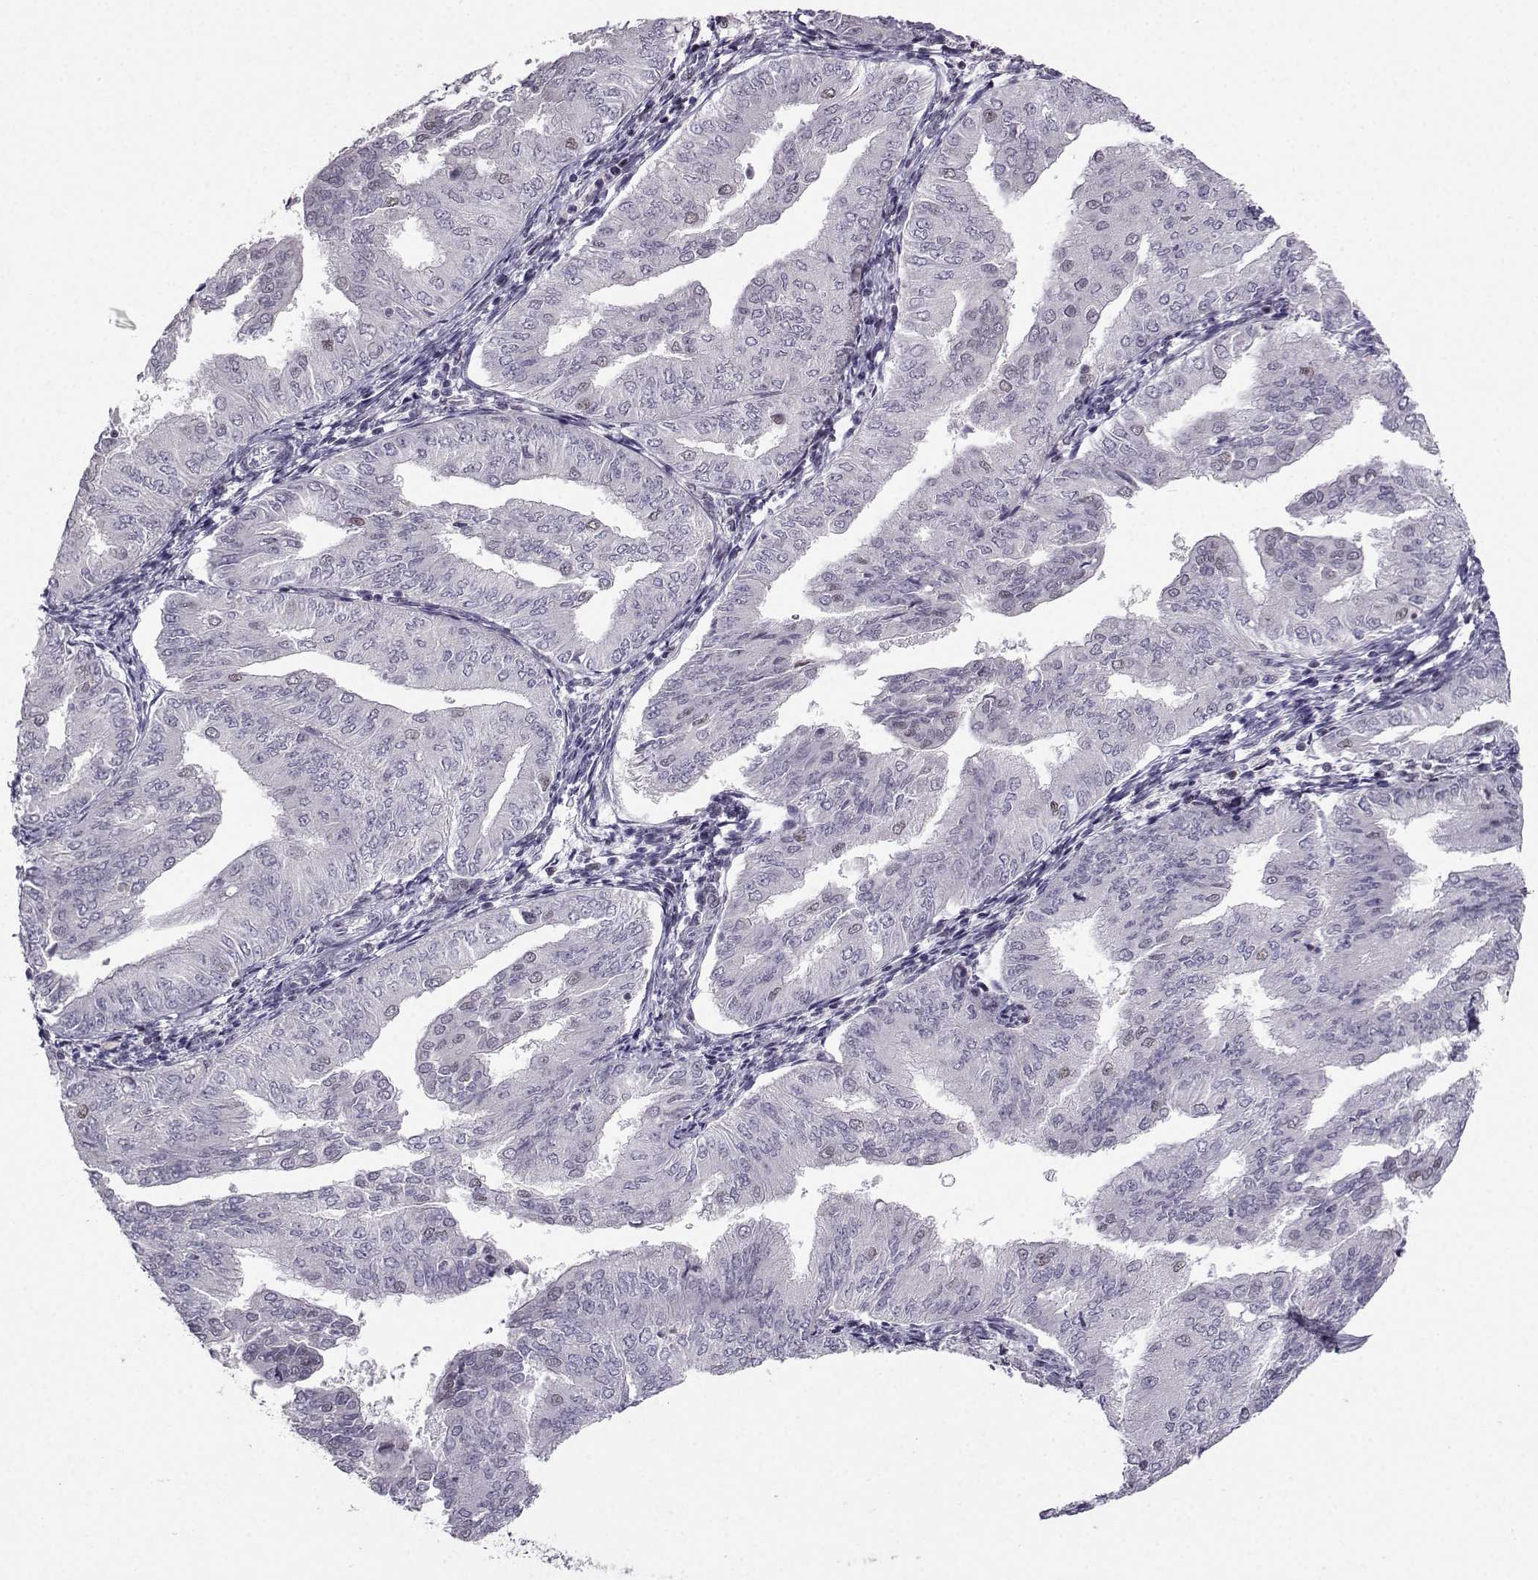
{"staining": {"intensity": "negative", "quantity": "none", "location": "none"}, "tissue": "endometrial cancer", "cell_type": "Tumor cells", "image_type": "cancer", "snomed": [{"axis": "morphology", "description": "Adenocarcinoma, NOS"}, {"axis": "topography", "description": "Endometrium"}], "caption": "A high-resolution photomicrograph shows immunohistochemistry staining of adenocarcinoma (endometrial), which exhibits no significant positivity in tumor cells.", "gene": "LIN28A", "patient": {"sex": "female", "age": 53}}